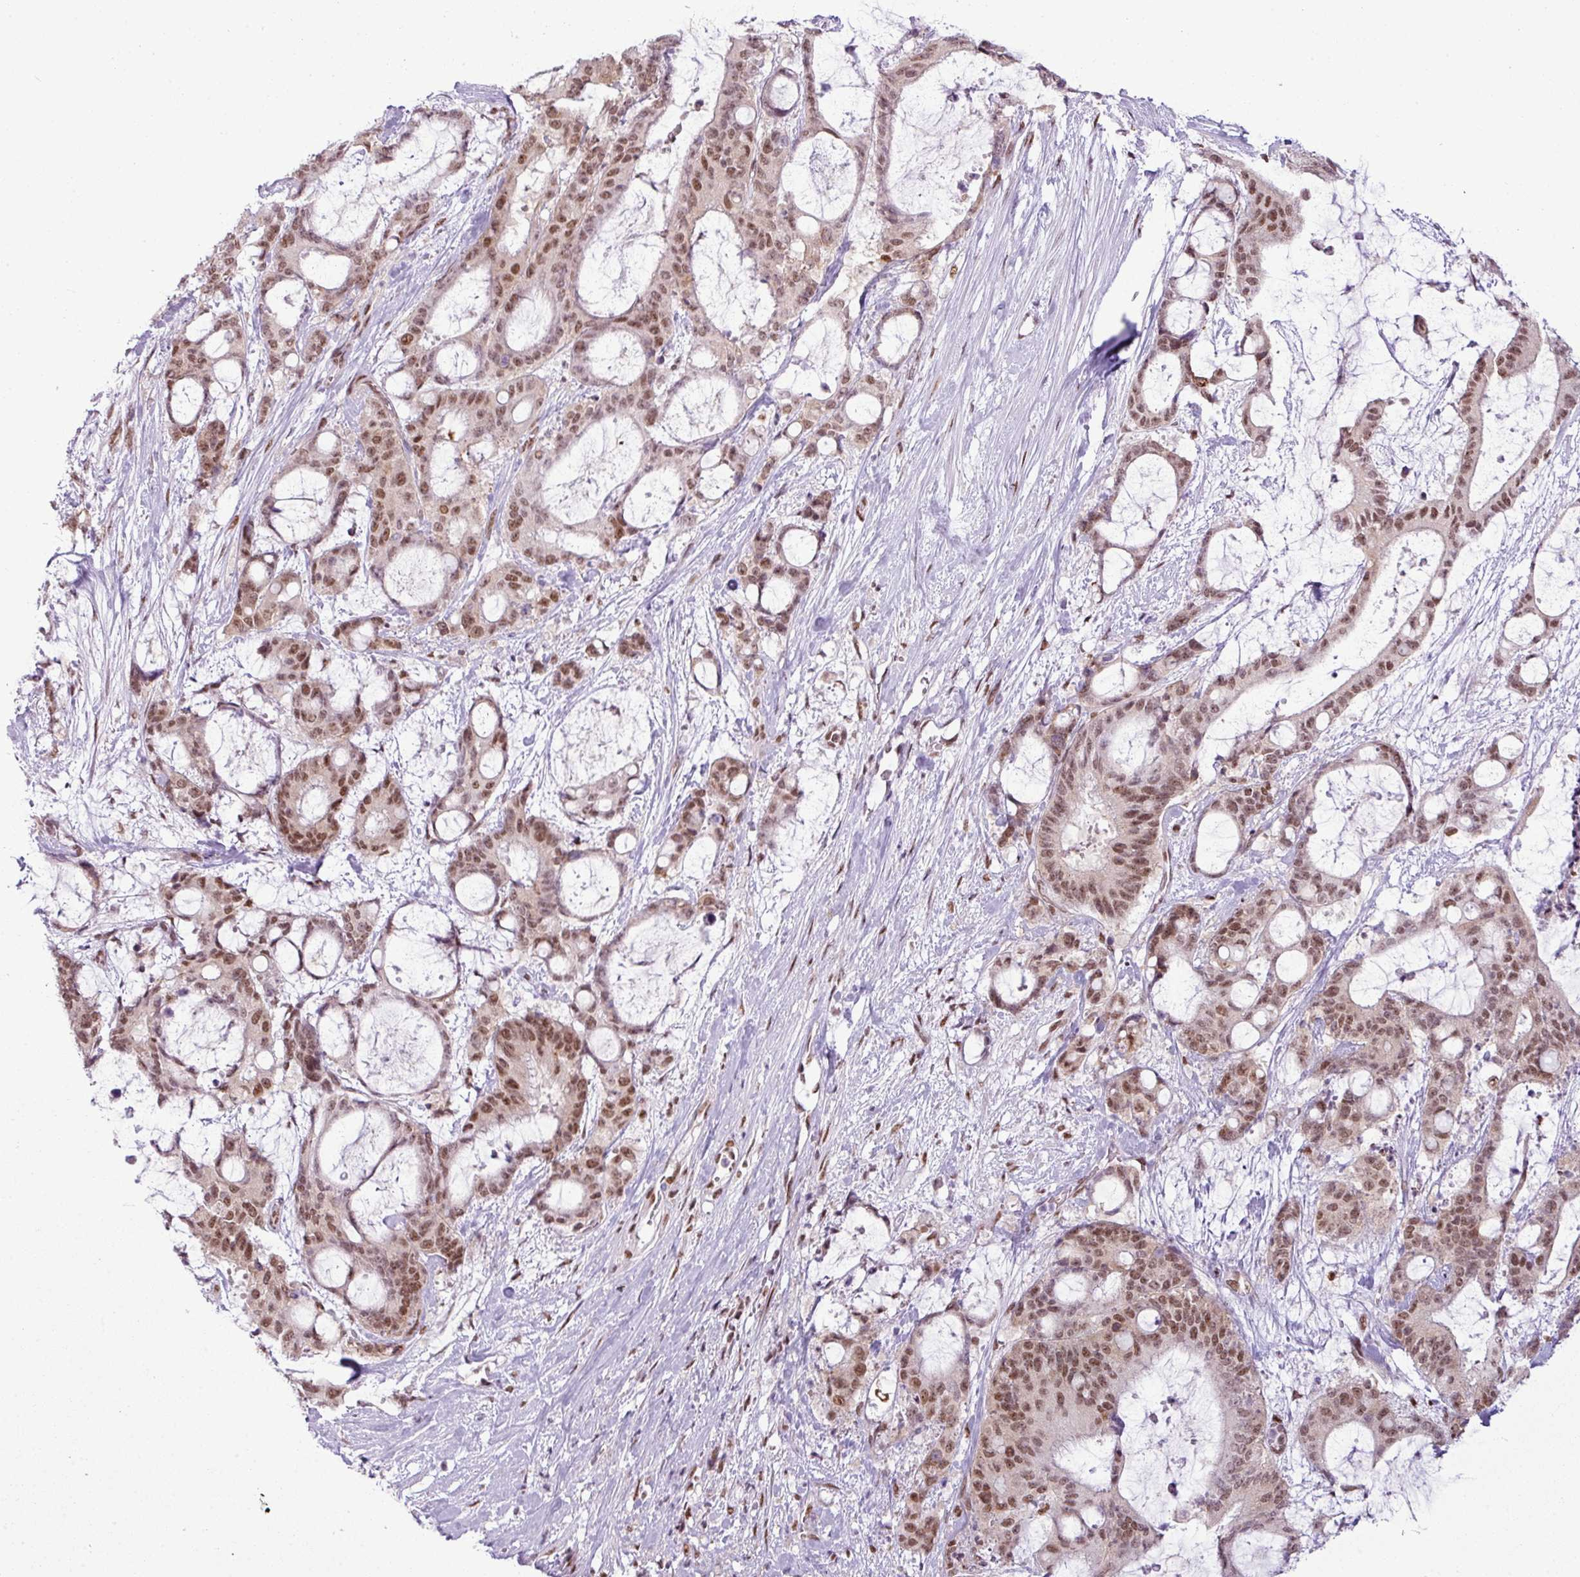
{"staining": {"intensity": "moderate", "quantity": ">75%", "location": "nuclear"}, "tissue": "liver cancer", "cell_type": "Tumor cells", "image_type": "cancer", "snomed": [{"axis": "morphology", "description": "Normal tissue, NOS"}, {"axis": "morphology", "description": "Cholangiocarcinoma"}, {"axis": "topography", "description": "Liver"}, {"axis": "topography", "description": "Peripheral nerve tissue"}], "caption": "This photomicrograph reveals immunohistochemistry staining of liver cholangiocarcinoma, with medium moderate nuclear staining in approximately >75% of tumor cells.", "gene": "ARL6IP4", "patient": {"sex": "female", "age": 73}}